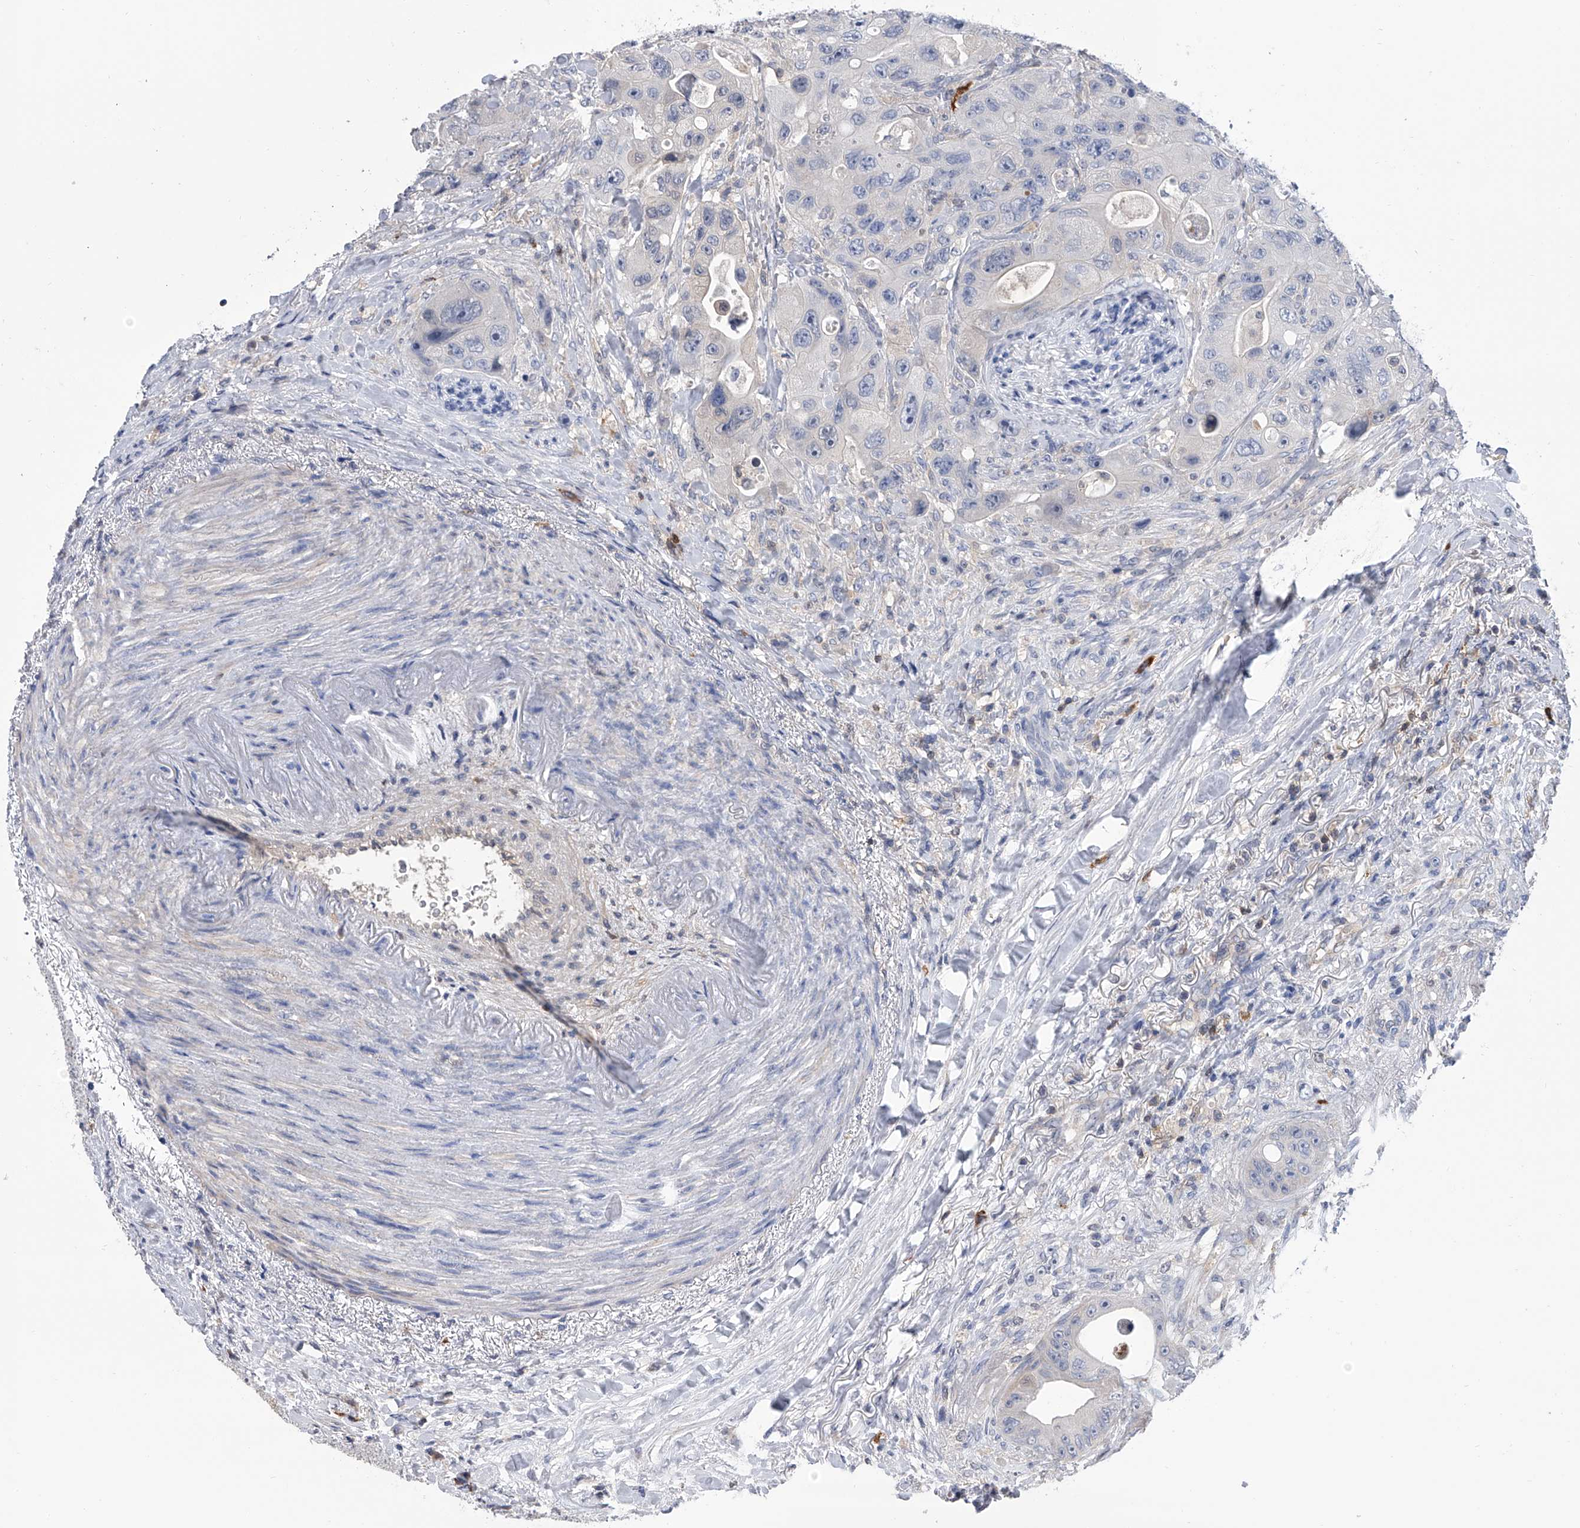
{"staining": {"intensity": "negative", "quantity": "none", "location": "none"}, "tissue": "colorectal cancer", "cell_type": "Tumor cells", "image_type": "cancer", "snomed": [{"axis": "morphology", "description": "Adenocarcinoma, NOS"}, {"axis": "topography", "description": "Colon"}], "caption": "Immunohistochemistry of colorectal cancer (adenocarcinoma) displays no positivity in tumor cells.", "gene": "SERPINB9", "patient": {"sex": "female", "age": 46}}